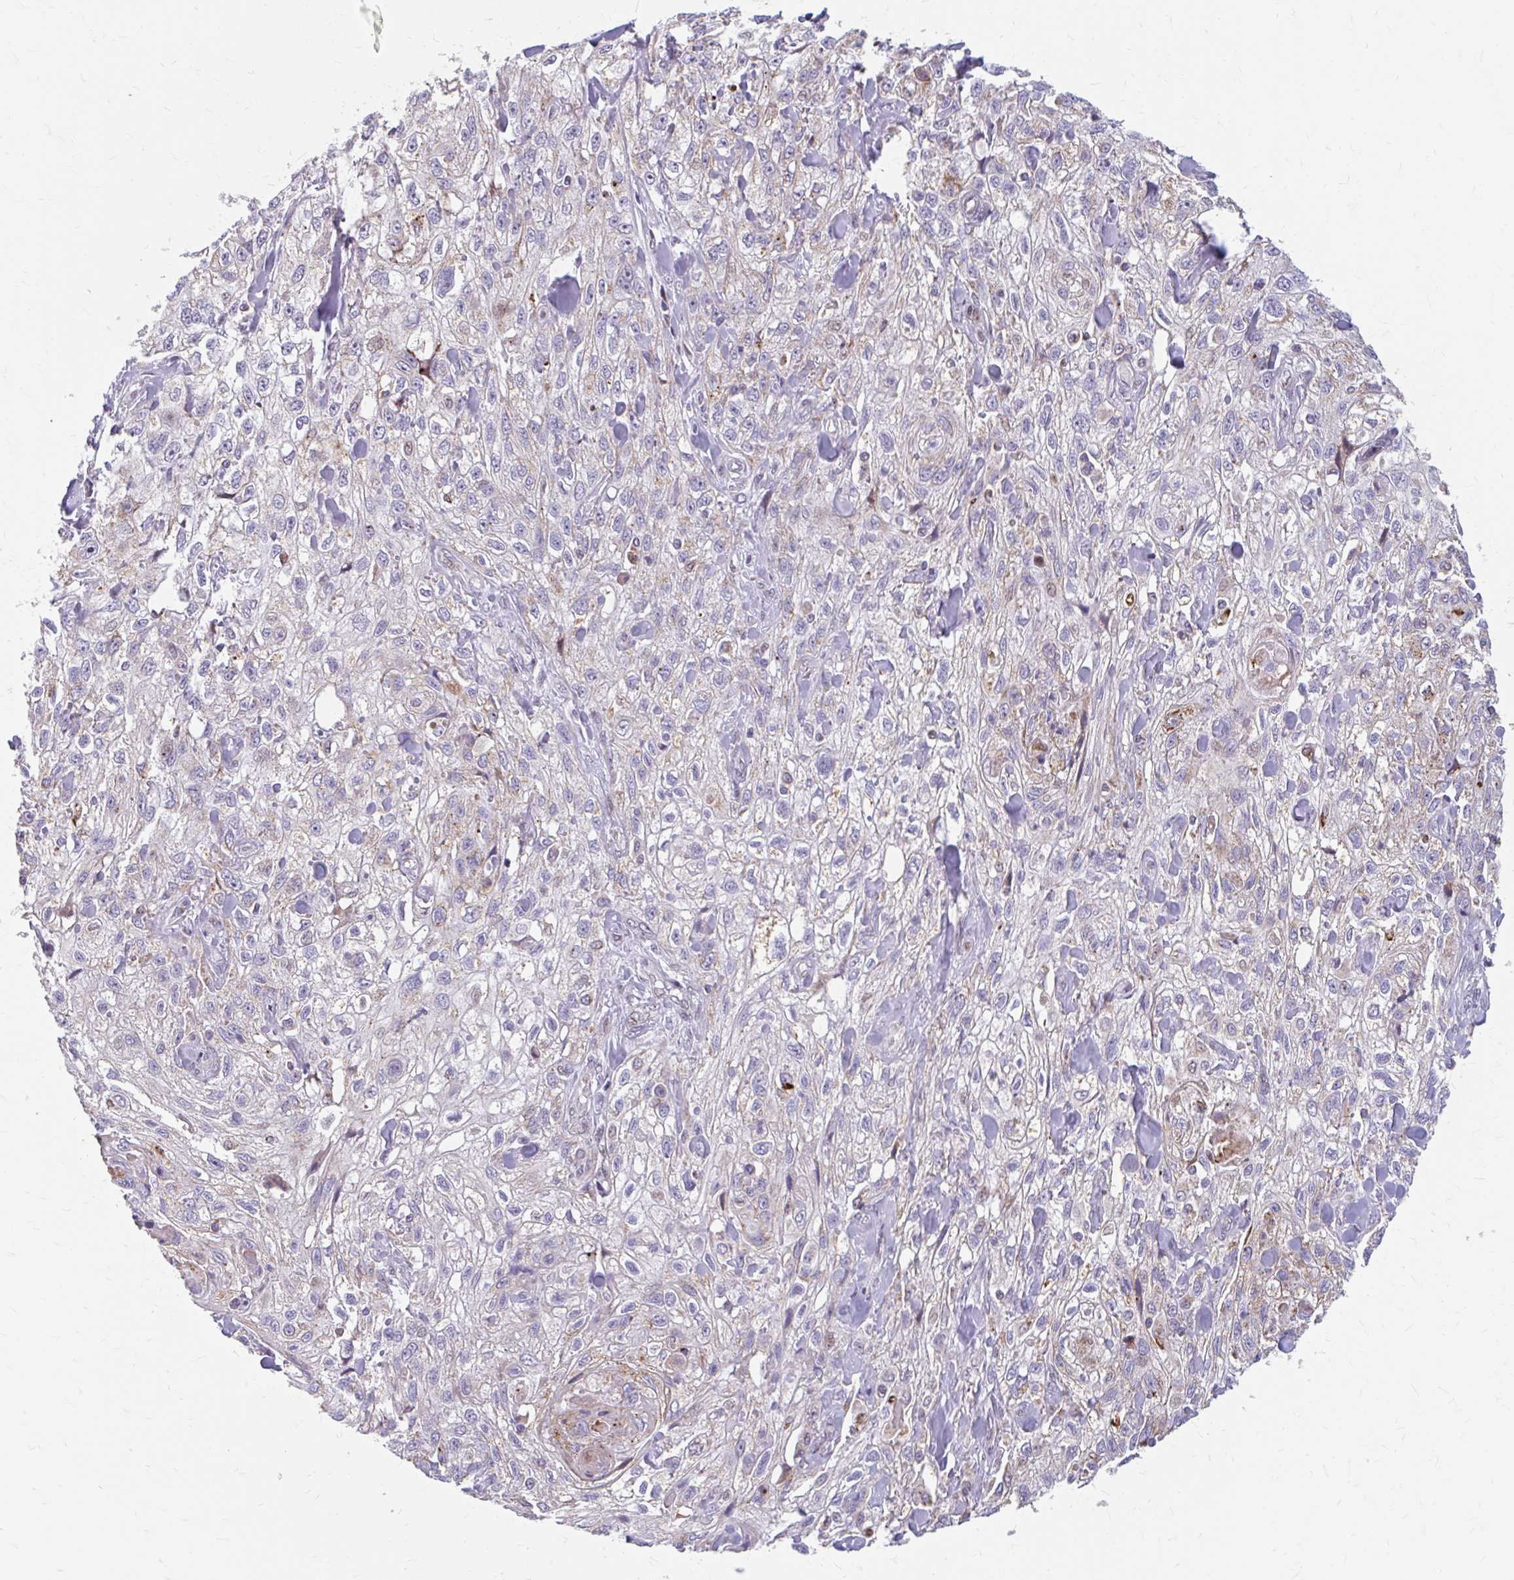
{"staining": {"intensity": "negative", "quantity": "none", "location": "none"}, "tissue": "skin cancer", "cell_type": "Tumor cells", "image_type": "cancer", "snomed": [{"axis": "morphology", "description": "Squamous cell carcinoma, NOS"}, {"axis": "topography", "description": "Skin"}, {"axis": "topography", "description": "Vulva"}], "caption": "Tumor cells are negative for brown protein staining in squamous cell carcinoma (skin). Nuclei are stained in blue.", "gene": "BEAN1", "patient": {"sex": "female", "age": 86}}